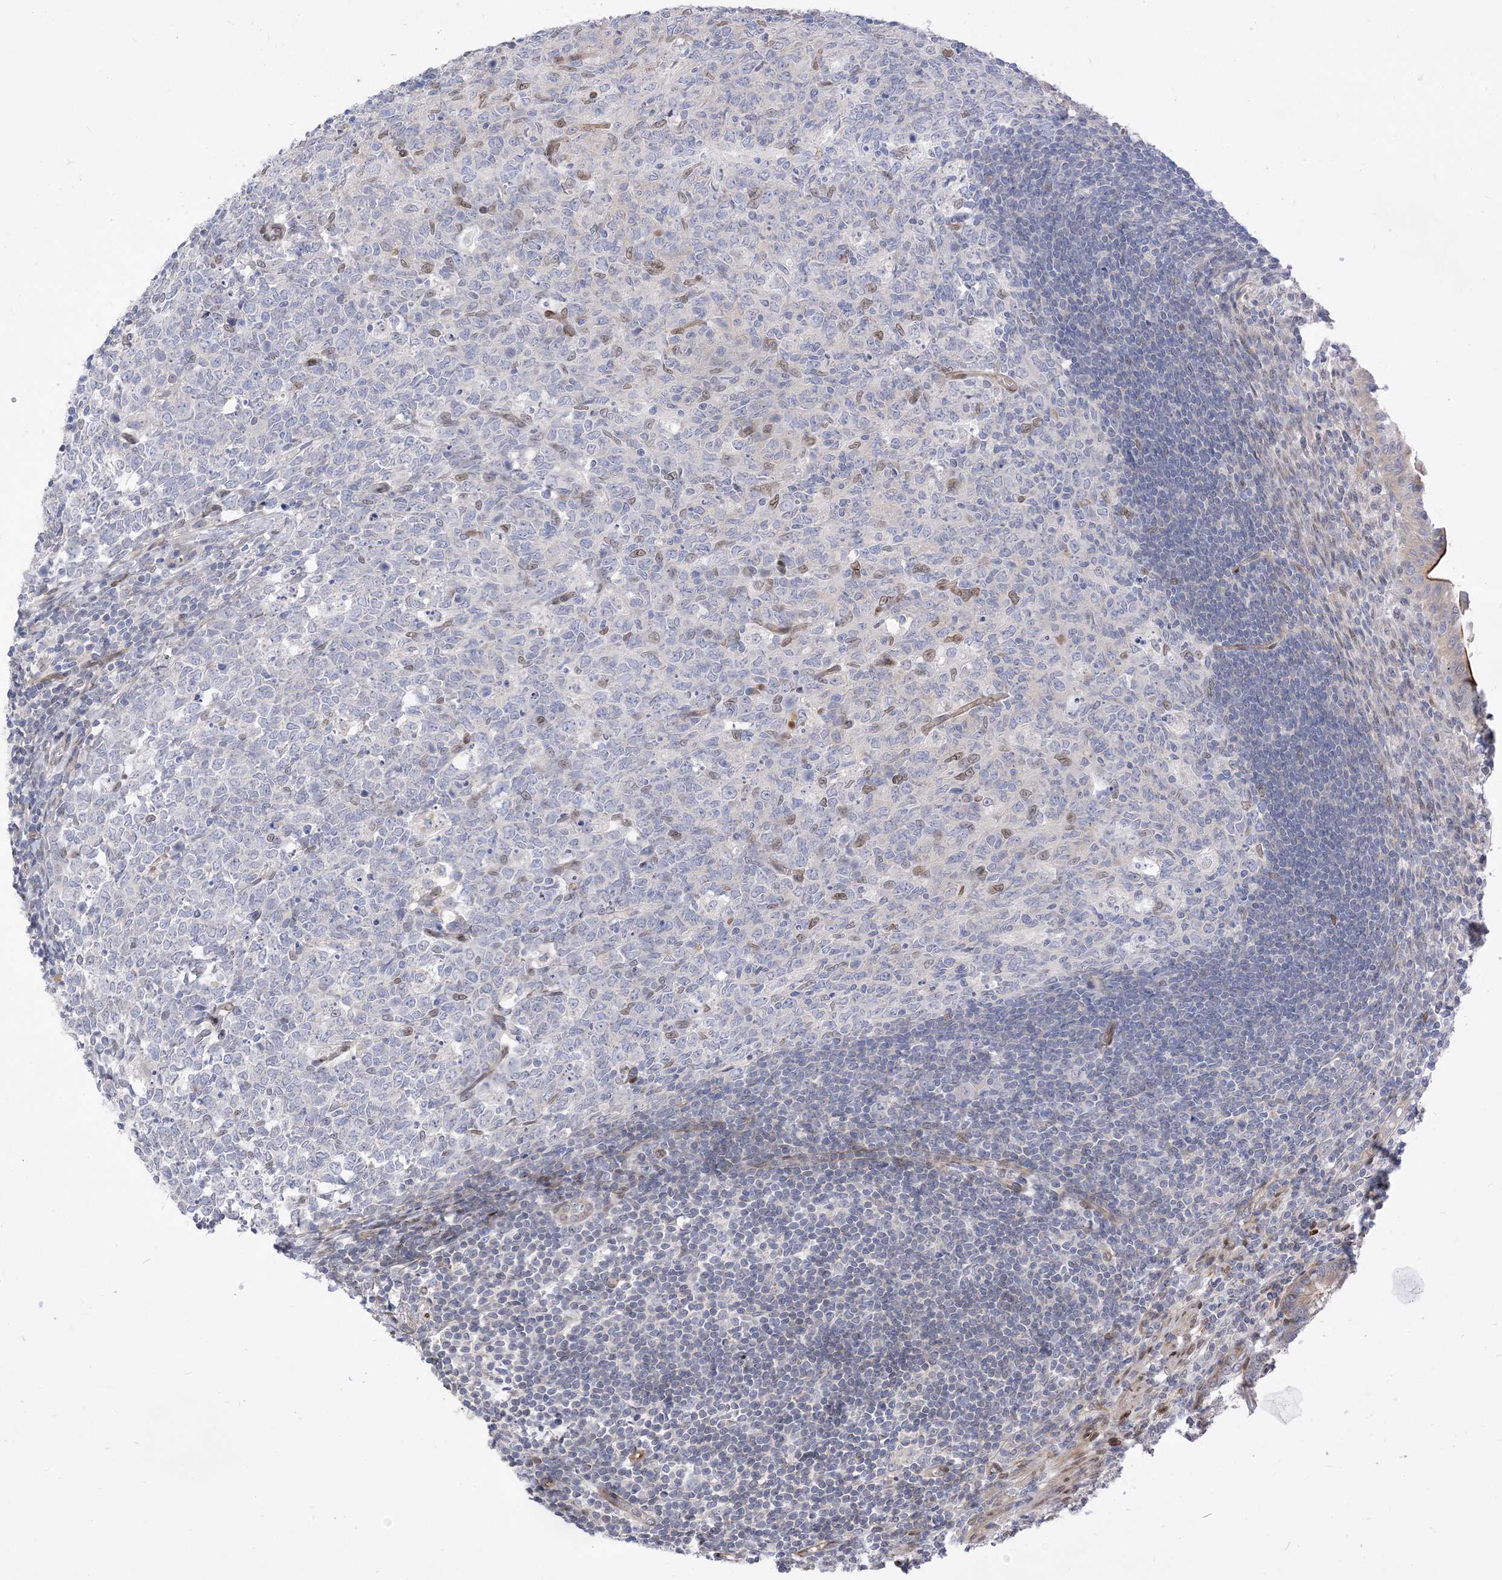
{"staining": {"intensity": "strong", "quantity": ">75%", "location": "cytoplasmic/membranous"}, "tissue": "appendix", "cell_type": "Glandular cells", "image_type": "normal", "snomed": [{"axis": "morphology", "description": "Normal tissue, NOS"}, {"axis": "topography", "description": "Appendix"}], "caption": "Appendix stained with a protein marker demonstrates strong staining in glandular cells.", "gene": "TYSND1", "patient": {"sex": "male", "age": 14}}